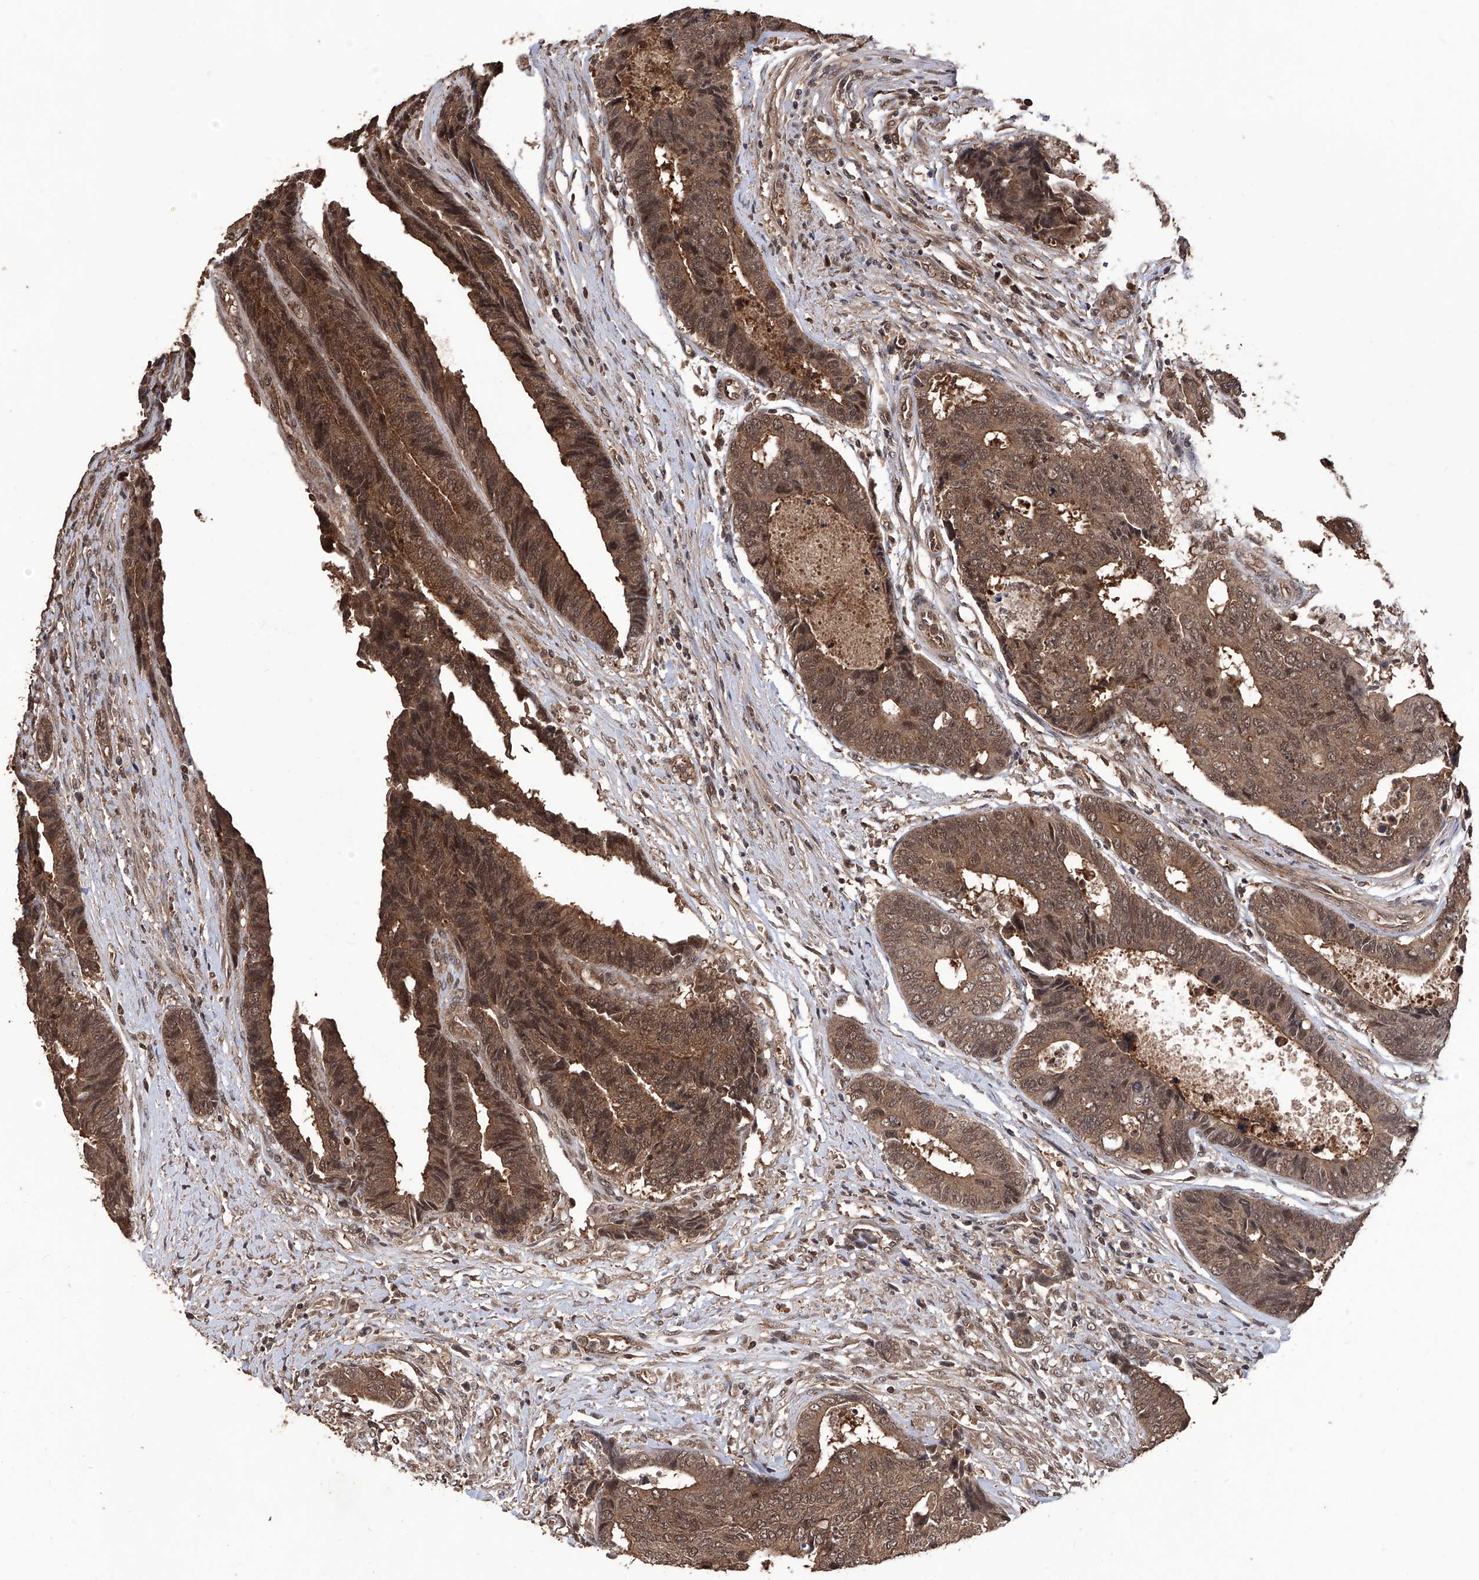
{"staining": {"intensity": "moderate", "quantity": ">75%", "location": "cytoplasmic/membranous,nuclear"}, "tissue": "colorectal cancer", "cell_type": "Tumor cells", "image_type": "cancer", "snomed": [{"axis": "morphology", "description": "Adenocarcinoma, NOS"}, {"axis": "topography", "description": "Rectum"}], "caption": "Immunohistochemical staining of human adenocarcinoma (colorectal) reveals moderate cytoplasmic/membranous and nuclear protein staining in approximately >75% of tumor cells.", "gene": "LYSMD4", "patient": {"sex": "male", "age": 84}}